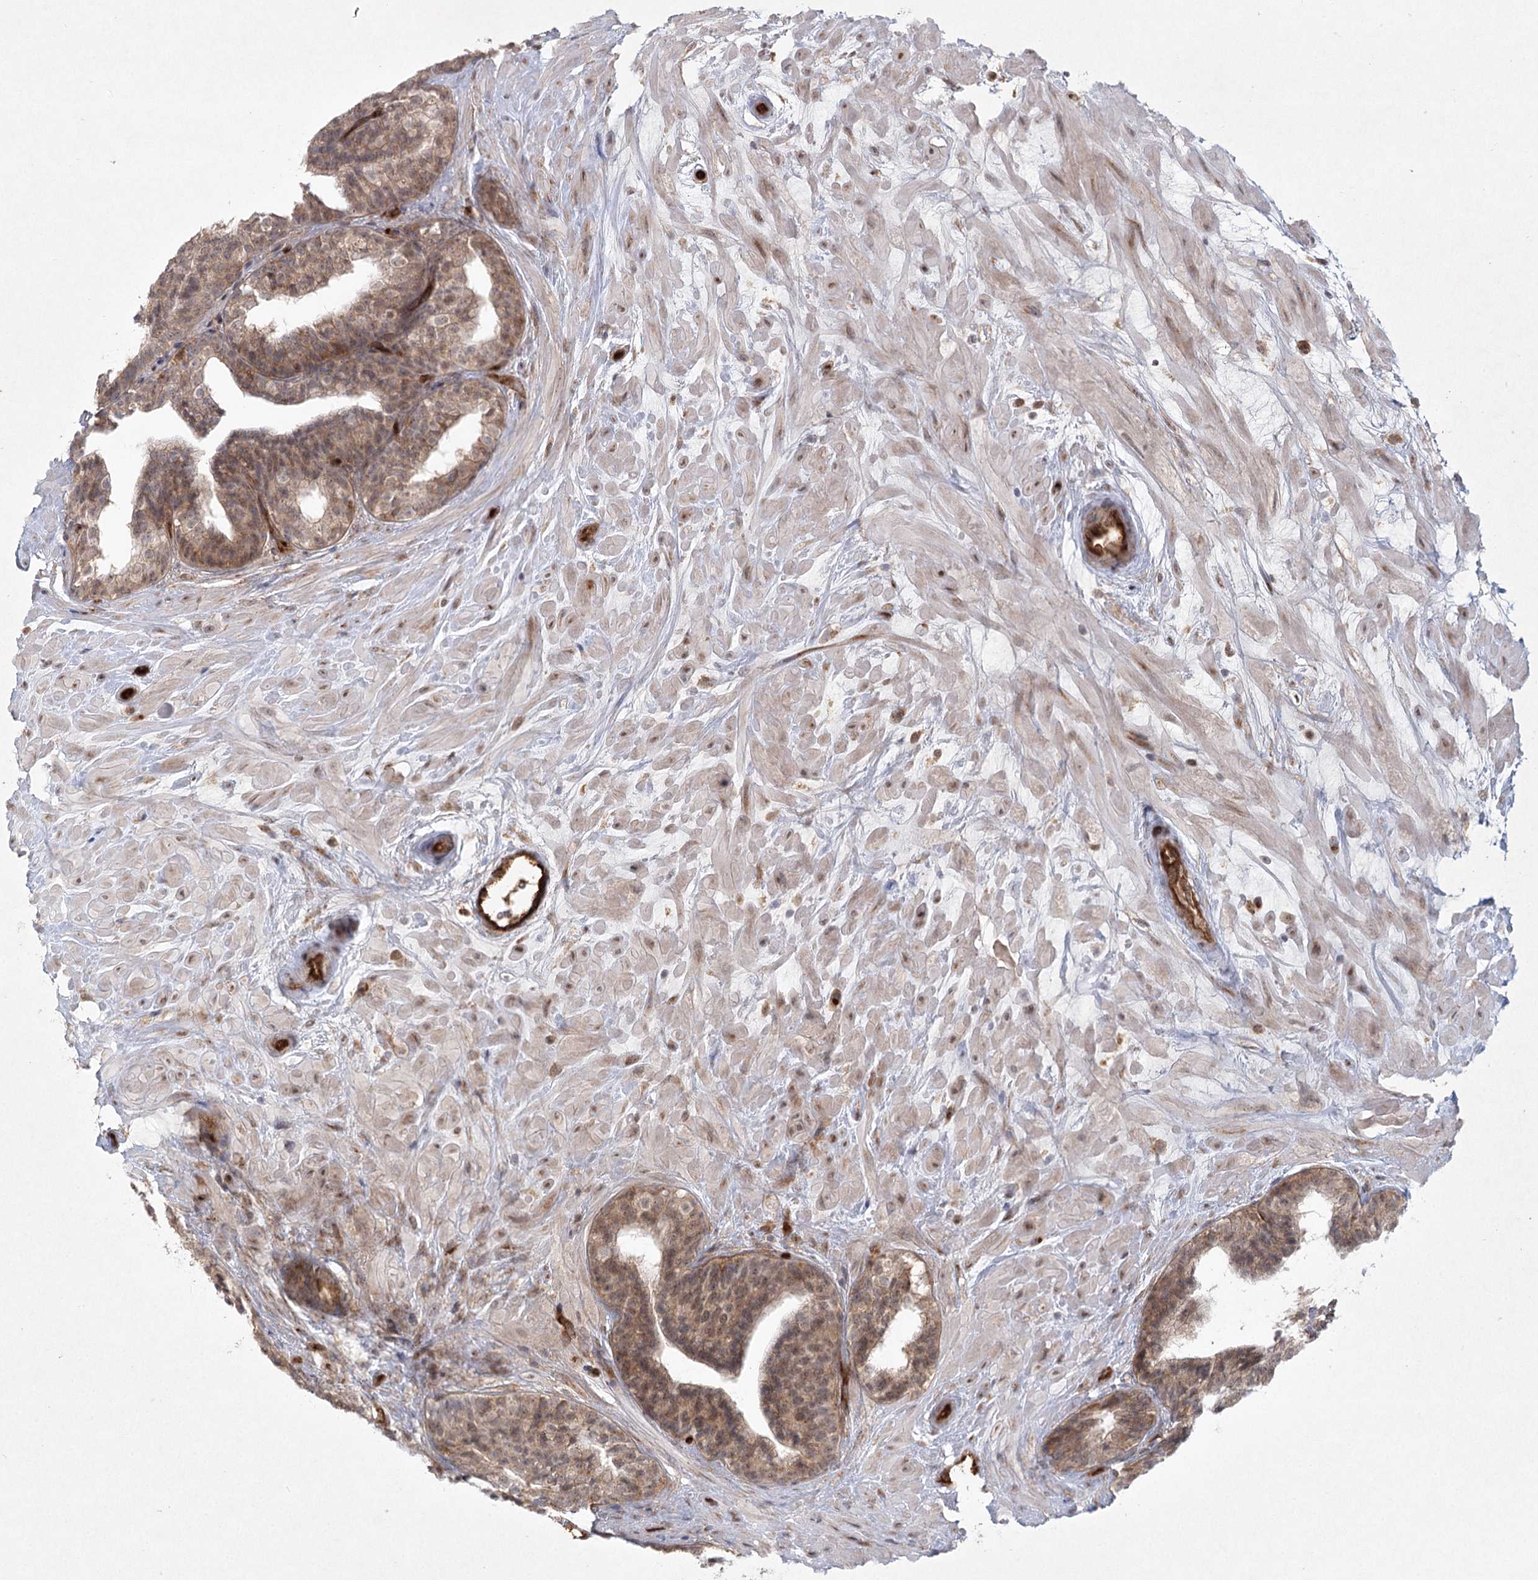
{"staining": {"intensity": "moderate", "quantity": "25%-75%", "location": "cytoplasmic/membranous"}, "tissue": "prostate cancer", "cell_type": "Tumor cells", "image_type": "cancer", "snomed": [{"axis": "morphology", "description": "Adenocarcinoma, High grade"}, {"axis": "topography", "description": "Prostate"}], "caption": "This histopathology image exhibits prostate cancer (adenocarcinoma (high-grade)) stained with IHC to label a protein in brown. The cytoplasmic/membranous of tumor cells show moderate positivity for the protein. Nuclei are counter-stained blue.", "gene": "ARHGAP31", "patient": {"sex": "male", "age": 56}}